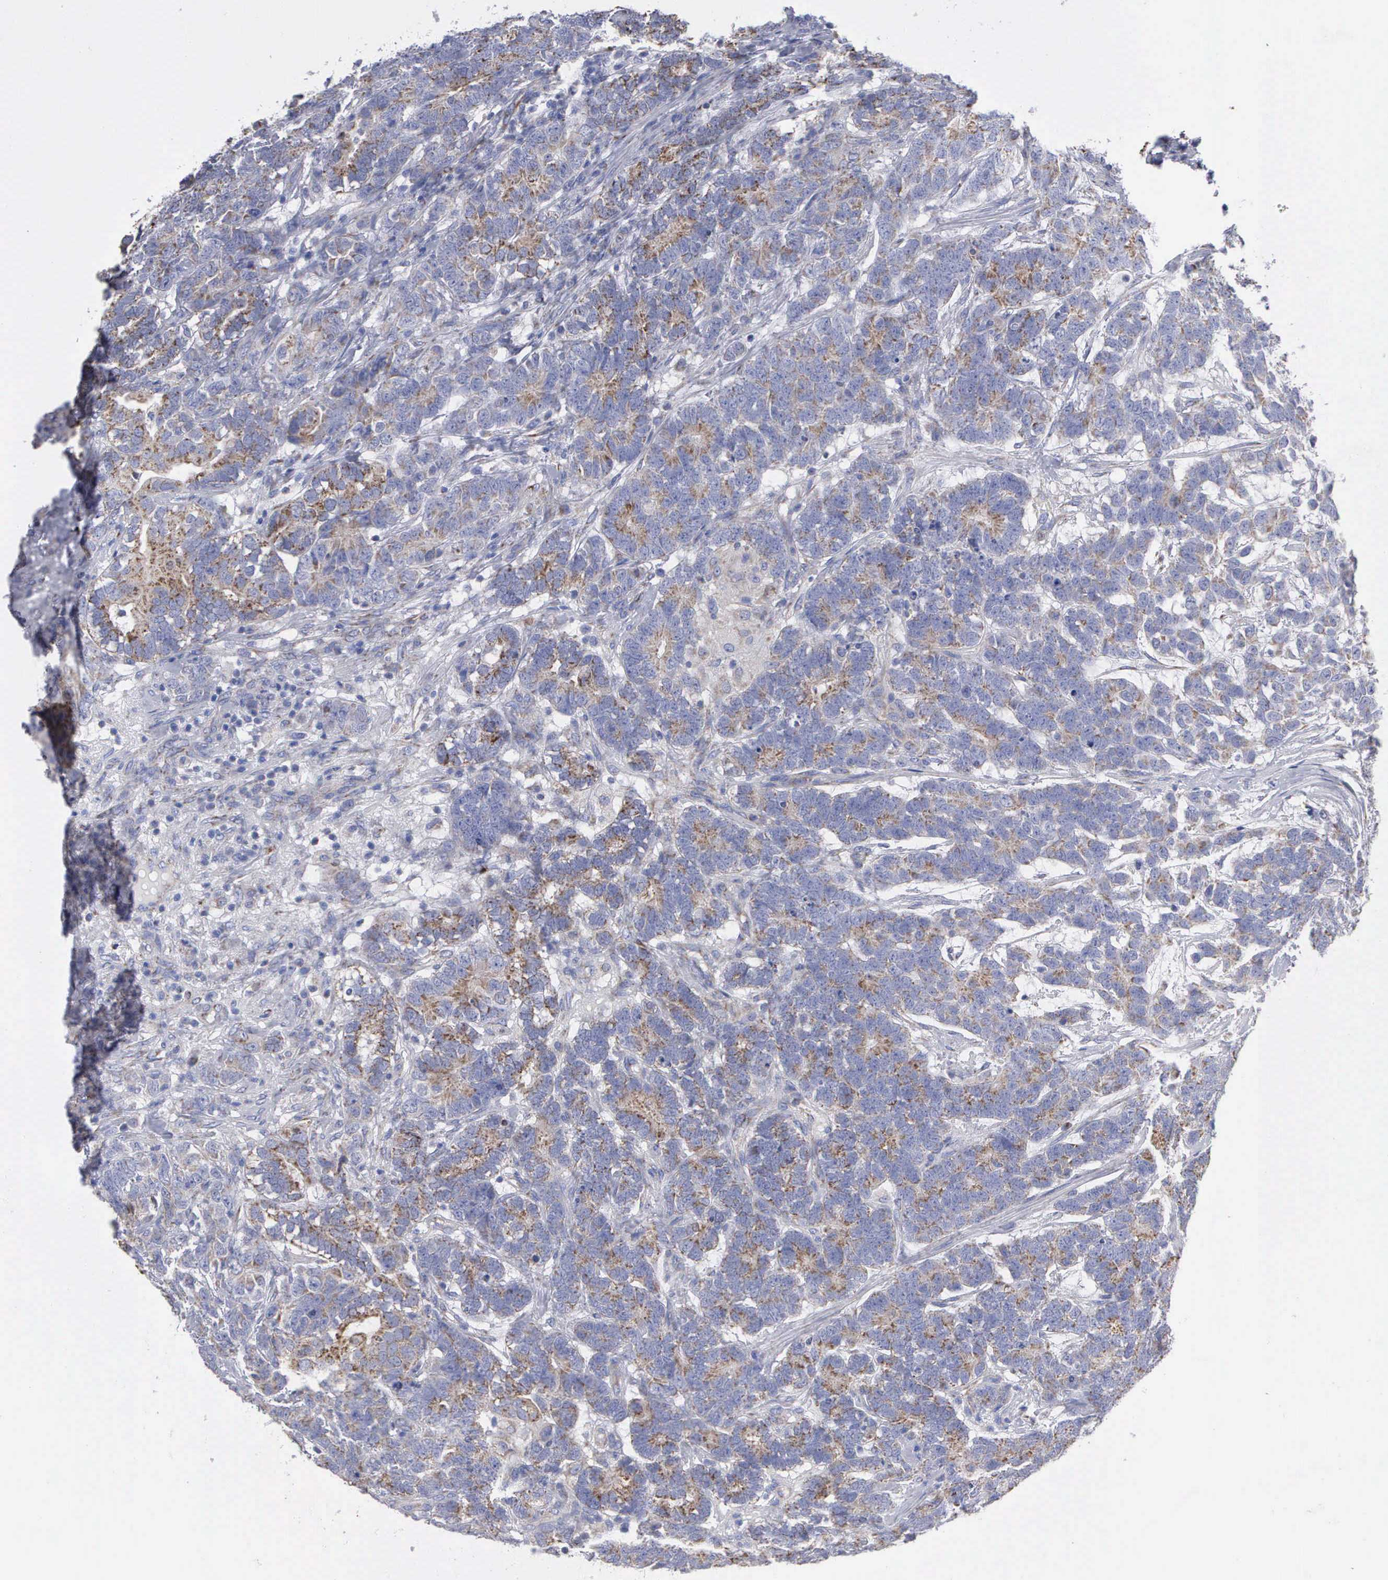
{"staining": {"intensity": "weak", "quantity": "25%-75%", "location": "cytoplasmic/membranous"}, "tissue": "testis cancer", "cell_type": "Tumor cells", "image_type": "cancer", "snomed": [{"axis": "morphology", "description": "Carcinoma, Embryonal, NOS"}, {"axis": "topography", "description": "Testis"}], "caption": "This is a histology image of IHC staining of embryonal carcinoma (testis), which shows weak staining in the cytoplasmic/membranous of tumor cells.", "gene": "APOOL", "patient": {"sex": "male", "age": 26}}